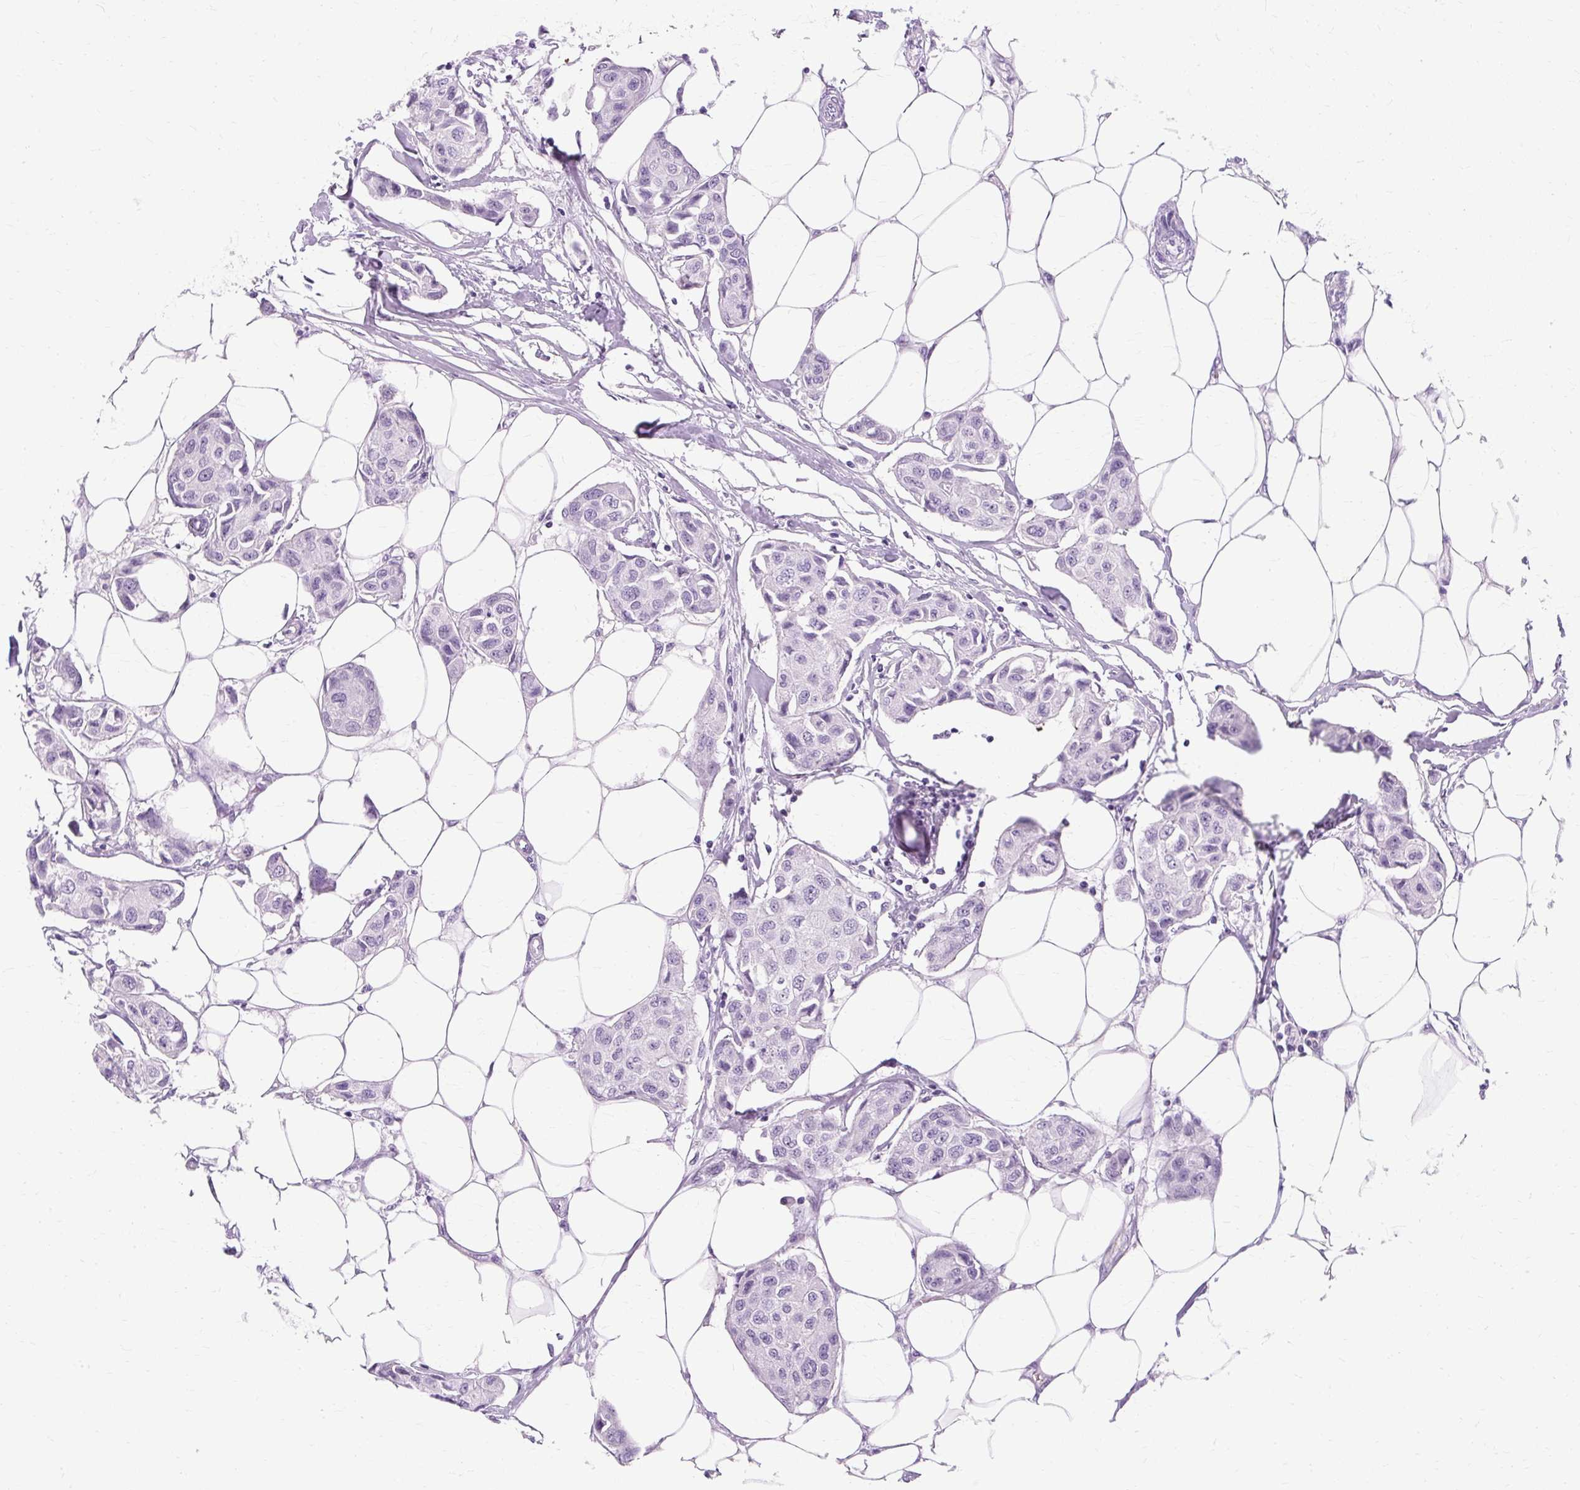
{"staining": {"intensity": "negative", "quantity": "none", "location": "none"}, "tissue": "breast cancer", "cell_type": "Tumor cells", "image_type": "cancer", "snomed": [{"axis": "morphology", "description": "Duct carcinoma"}, {"axis": "topography", "description": "Breast"}, {"axis": "topography", "description": "Lymph node"}], "caption": "This is a histopathology image of immunohistochemistry staining of breast cancer, which shows no expression in tumor cells. The staining was performed using DAB to visualize the protein expression in brown, while the nuclei were stained in blue with hematoxylin (Magnification: 20x).", "gene": "RYBP", "patient": {"sex": "female", "age": 80}}